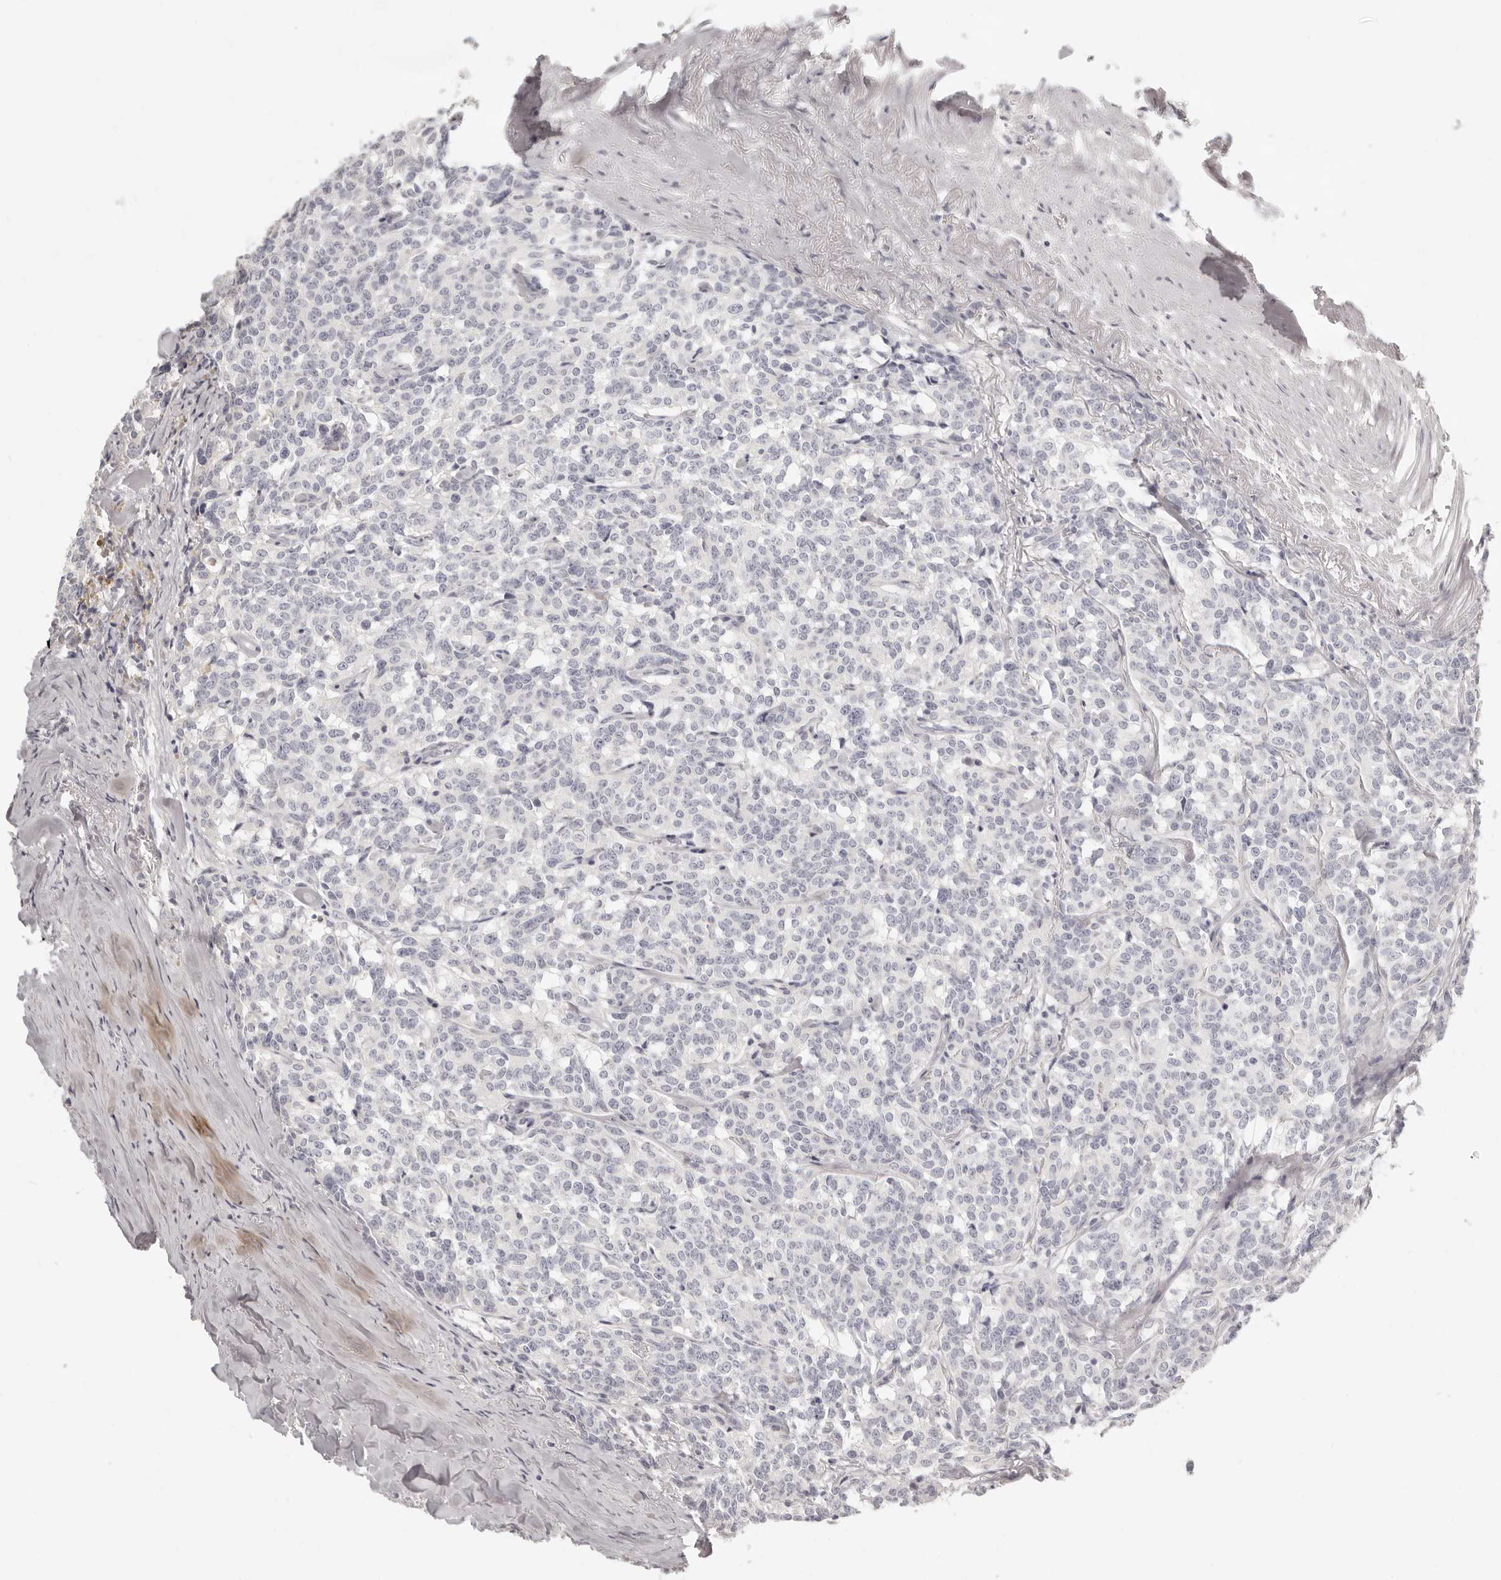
{"staining": {"intensity": "negative", "quantity": "none", "location": "none"}, "tissue": "carcinoid", "cell_type": "Tumor cells", "image_type": "cancer", "snomed": [{"axis": "morphology", "description": "Carcinoid, malignant, NOS"}, {"axis": "topography", "description": "Lung"}], "caption": "The micrograph displays no significant staining in tumor cells of carcinoid. (DAB (3,3'-diaminobenzidine) immunohistochemistry with hematoxylin counter stain).", "gene": "FABP1", "patient": {"sex": "female", "age": 46}}